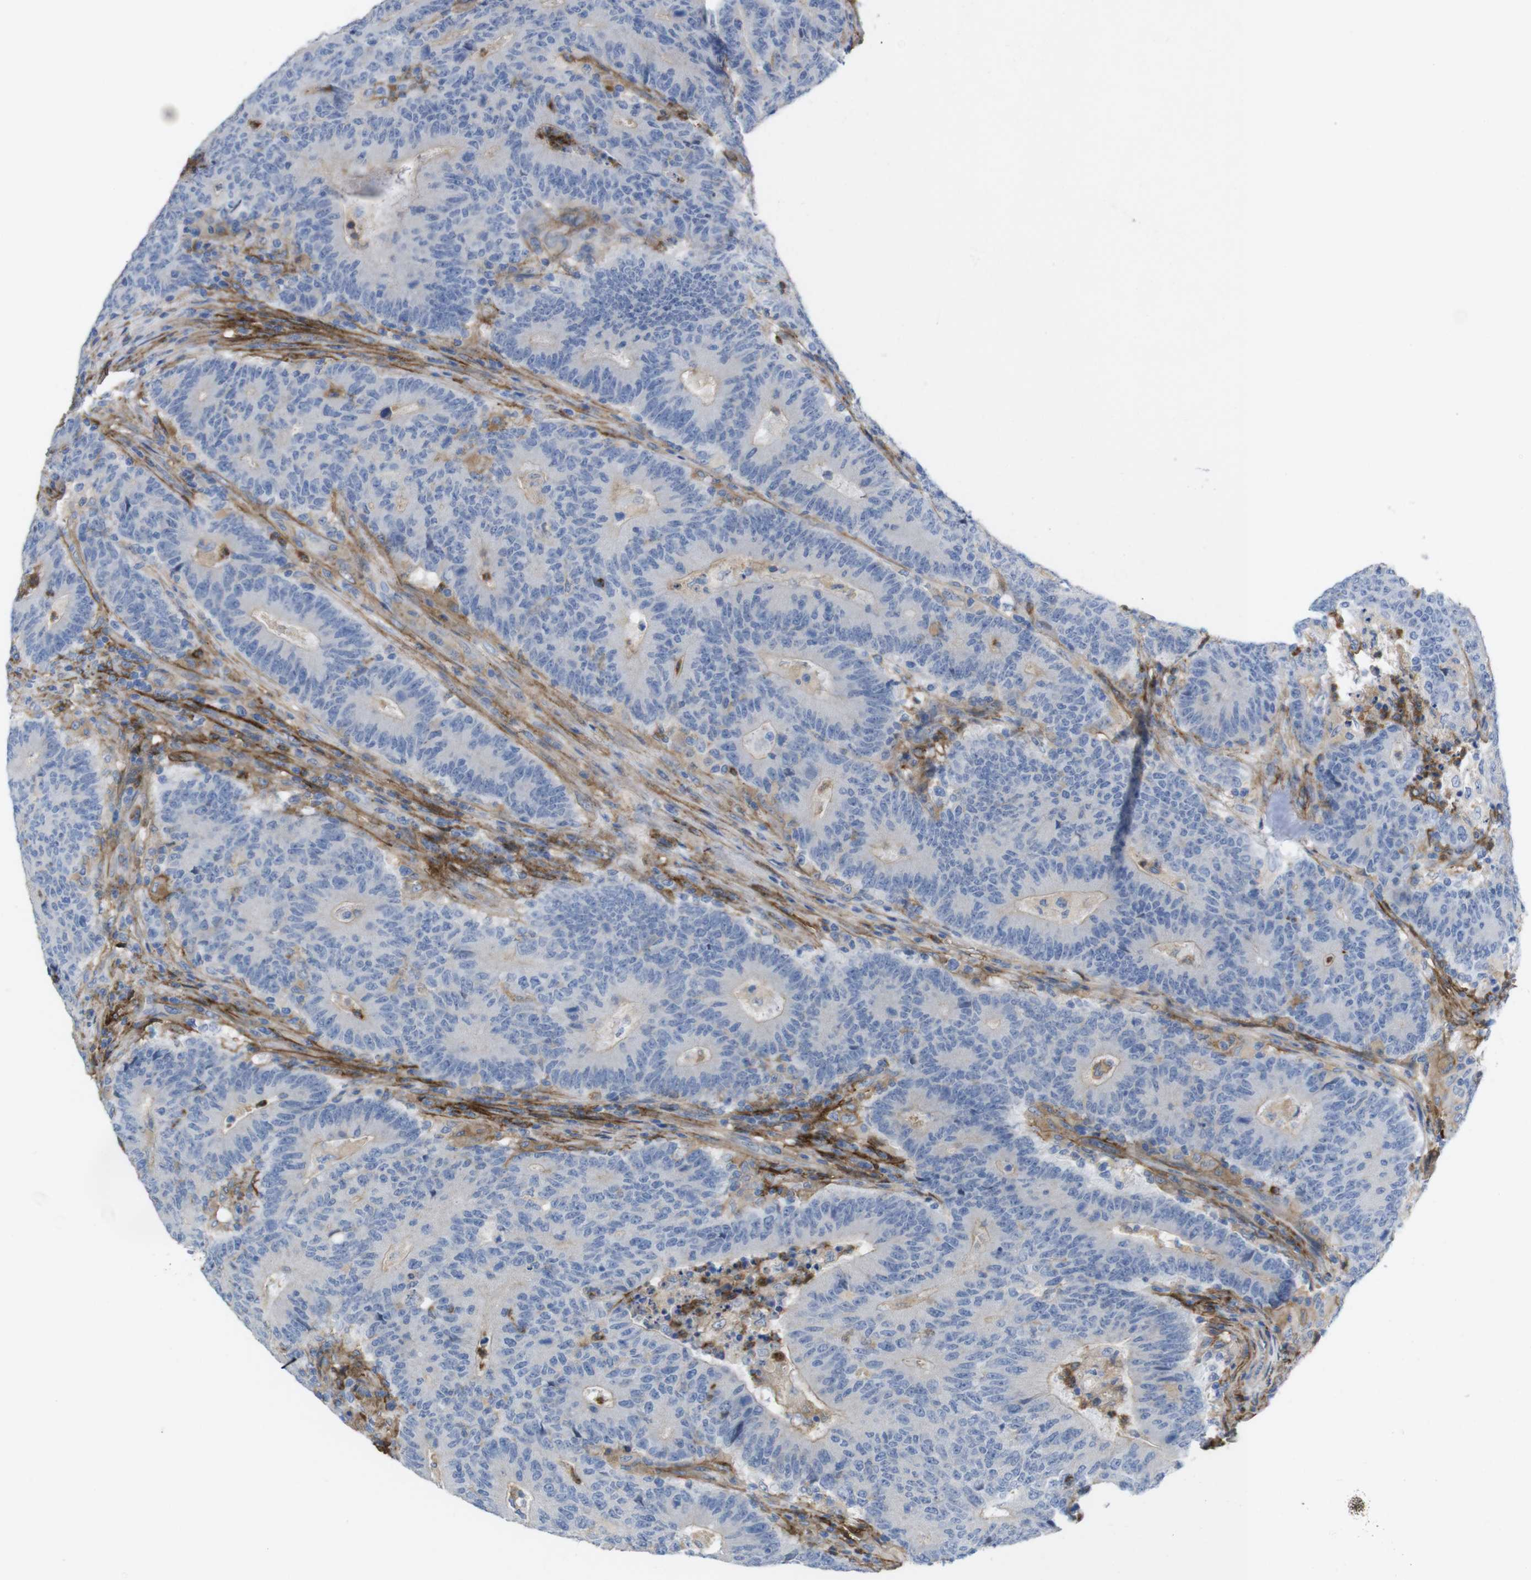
{"staining": {"intensity": "negative", "quantity": "none", "location": "none"}, "tissue": "colorectal cancer", "cell_type": "Tumor cells", "image_type": "cancer", "snomed": [{"axis": "morphology", "description": "Normal tissue, NOS"}, {"axis": "morphology", "description": "Adenocarcinoma, NOS"}, {"axis": "topography", "description": "Colon"}], "caption": "This histopathology image is of colorectal adenocarcinoma stained with immunohistochemistry to label a protein in brown with the nuclei are counter-stained blue. There is no positivity in tumor cells.", "gene": "CYBRD1", "patient": {"sex": "female", "age": 75}}